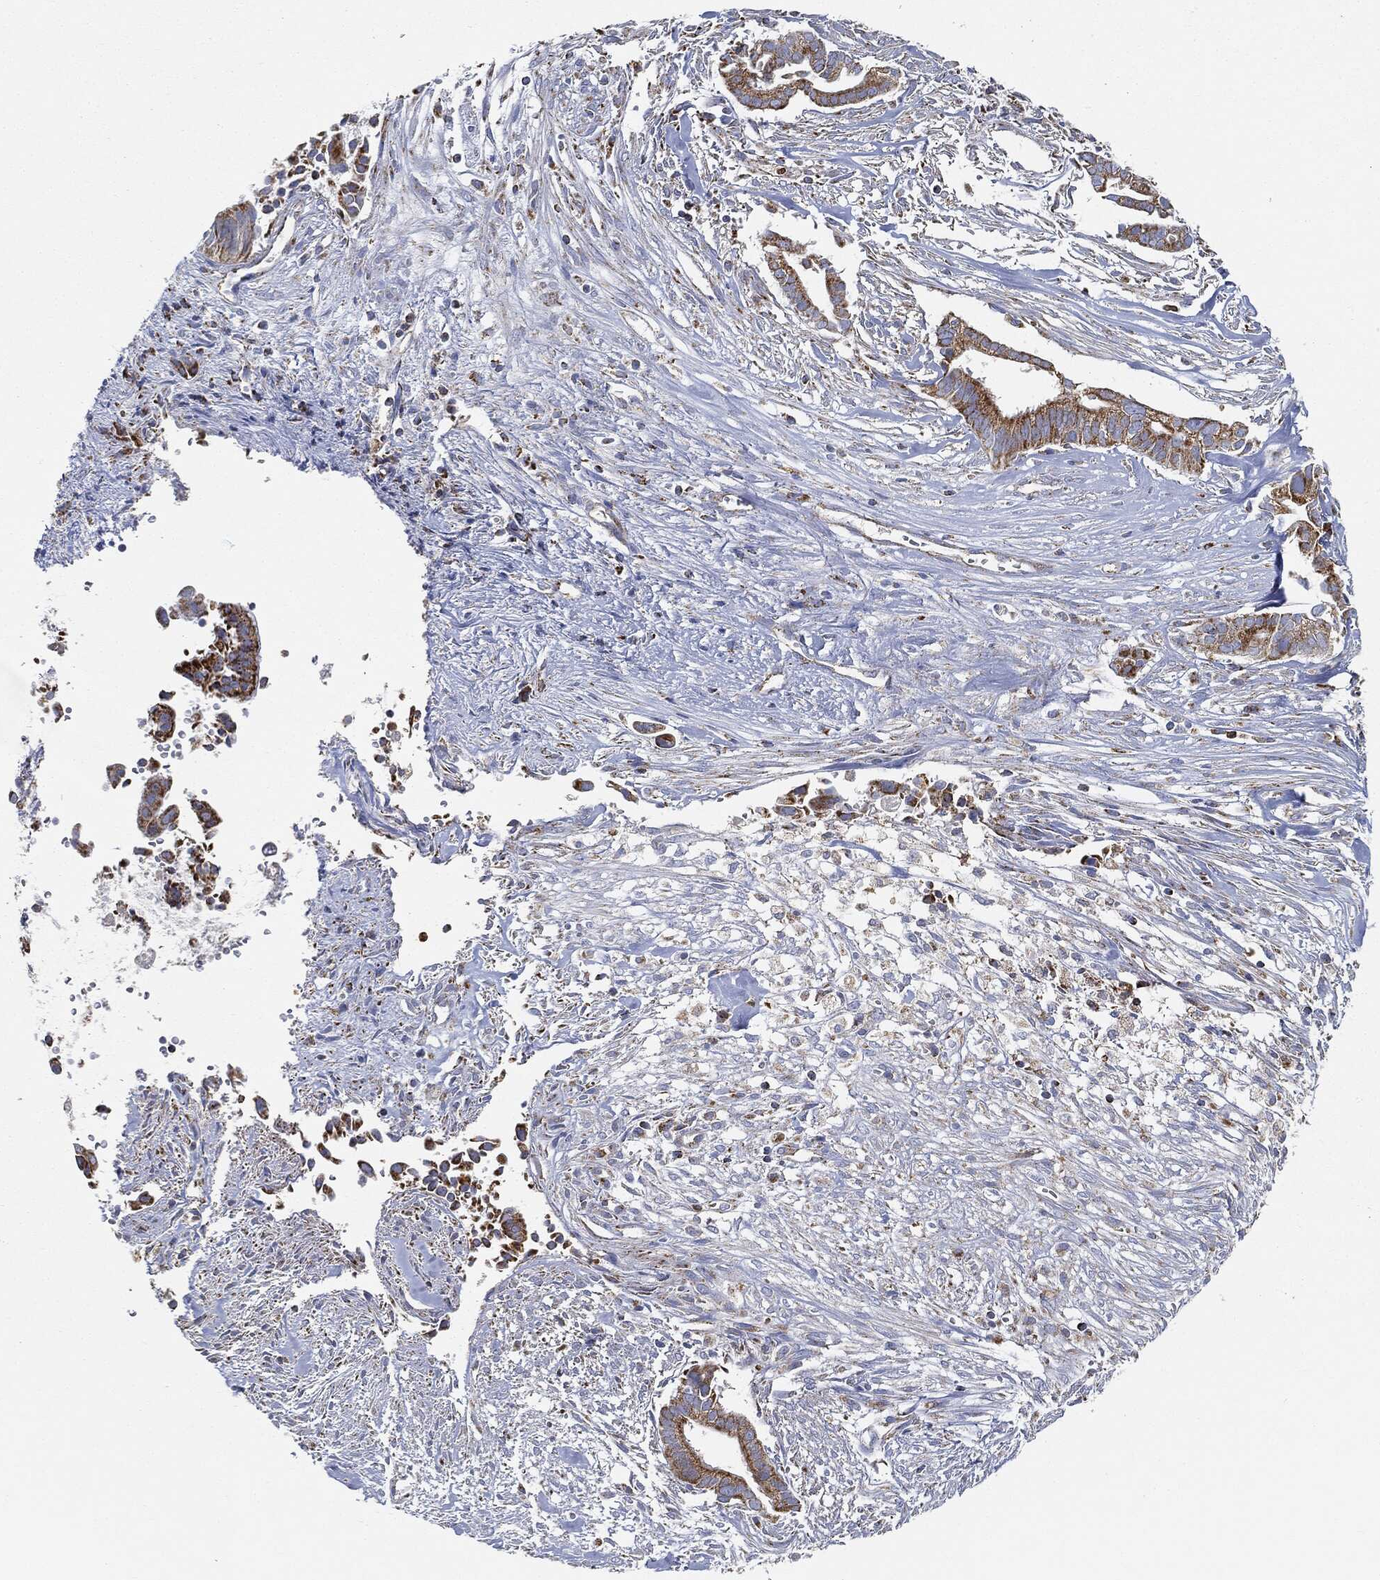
{"staining": {"intensity": "strong", "quantity": "25%-75%", "location": "cytoplasmic/membranous"}, "tissue": "pancreatic cancer", "cell_type": "Tumor cells", "image_type": "cancer", "snomed": [{"axis": "morphology", "description": "Adenocarcinoma, NOS"}, {"axis": "topography", "description": "Pancreas"}], "caption": "An IHC histopathology image of tumor tissue is shown. Protein staining in brown highlights strong cytoplasmic/membranous positivity in adenocarcinoma (pancreatic) within tumor cells.", "gene": "CAPN15", "patient": {"sex": "male", "age": 61}}